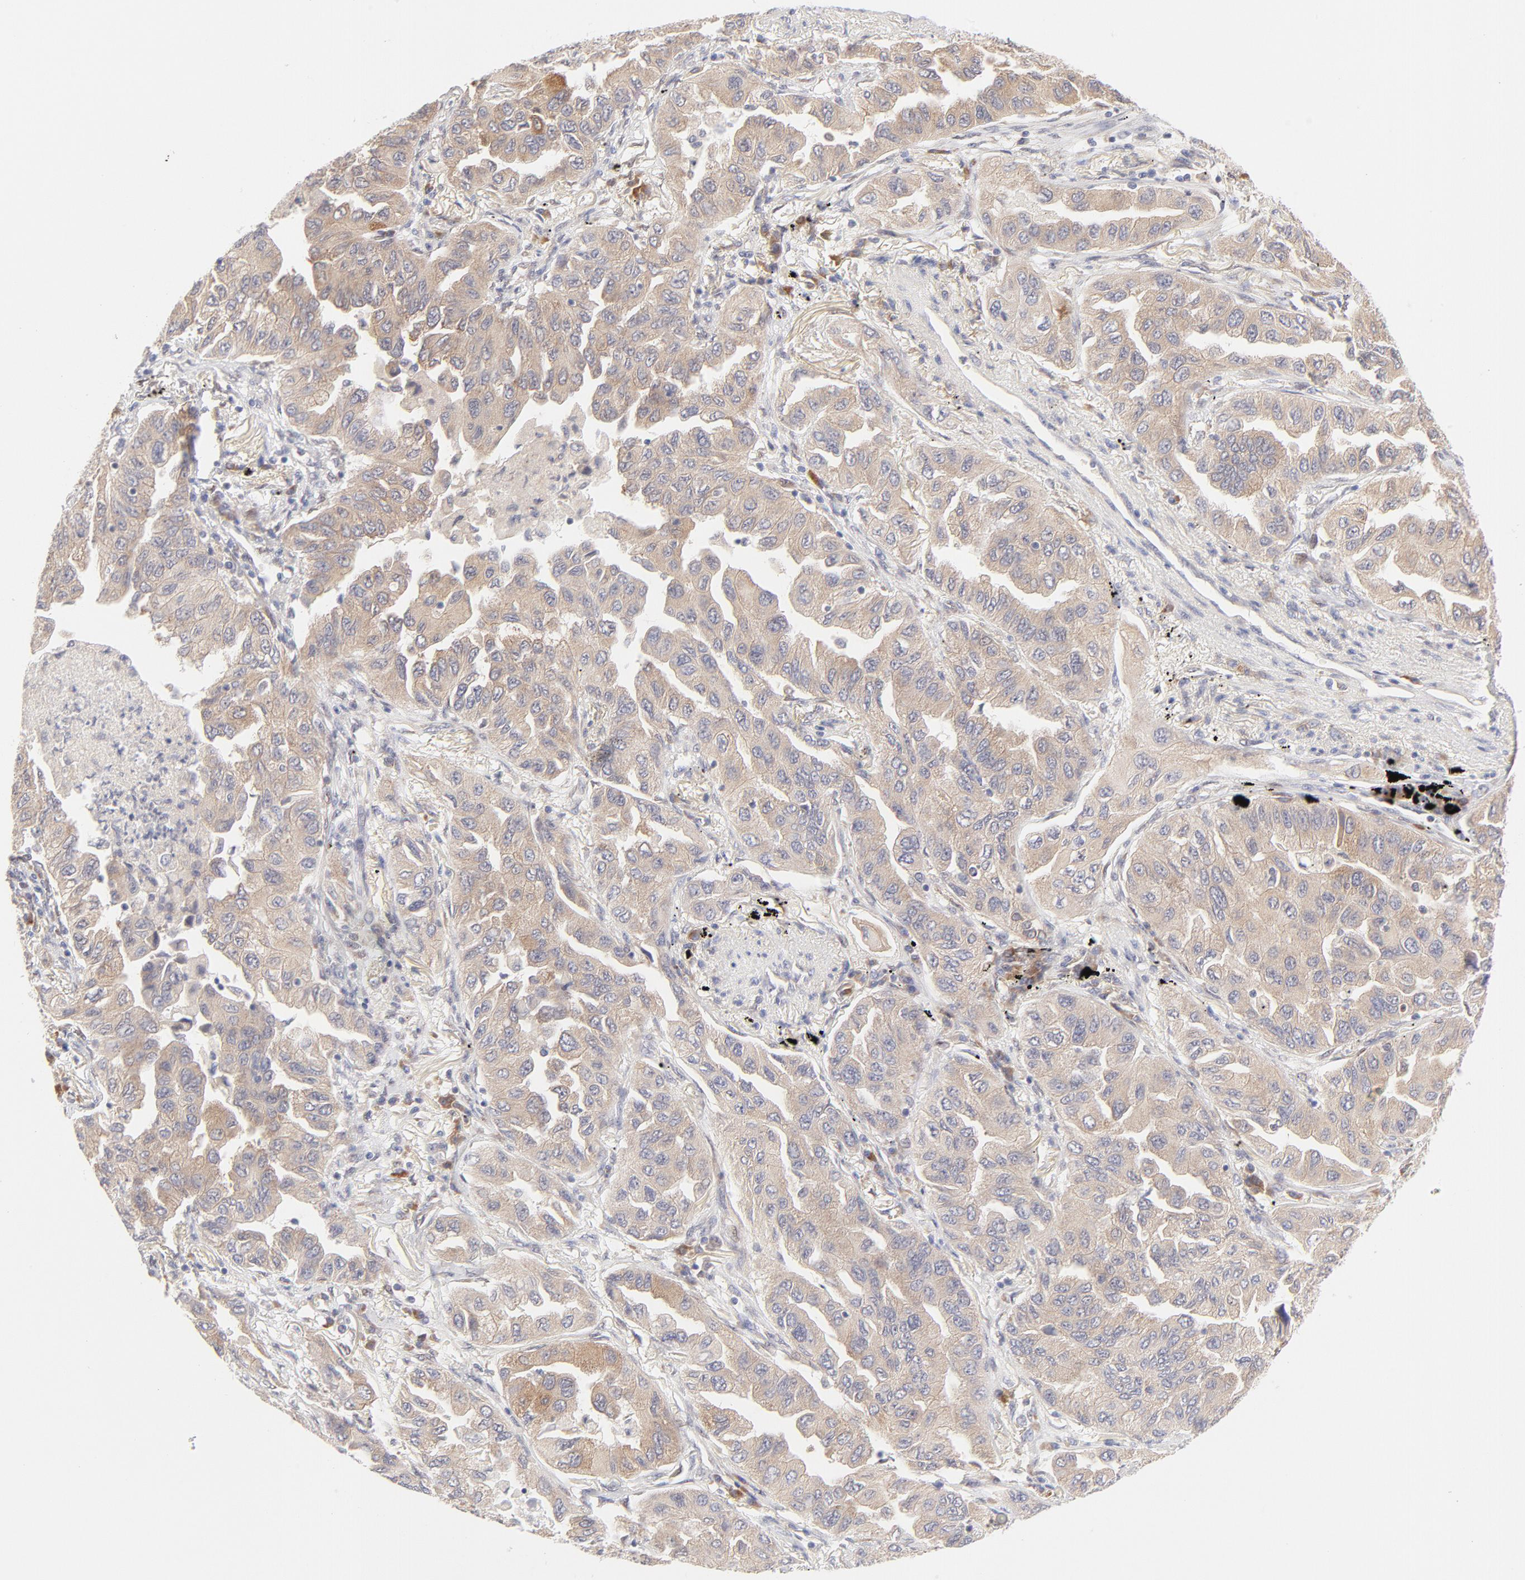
{"staining": {"intensity": "moderate", "quantity": ">75%", "location": "cytoplasmic/membranous"}, "tissue": "lung cancer", "cell_type": "Tumor cells", "image_type": "cancer", "snomed": [{"axis": "morphology", "description": "Adenocarcinoma, NOS"}, {"axis": "topography", "description": "Lung"}], "caption": "An immunohistochemistry (IHC) image of neoplastic tissue is shown. Protein staining in brown highlights moderate cytoplasmic/membranous positivity in lung adenocarcinoma within tumor cells.", "gene": "RPS6KA1", "patient": {"sex": "female", "age": 65}}